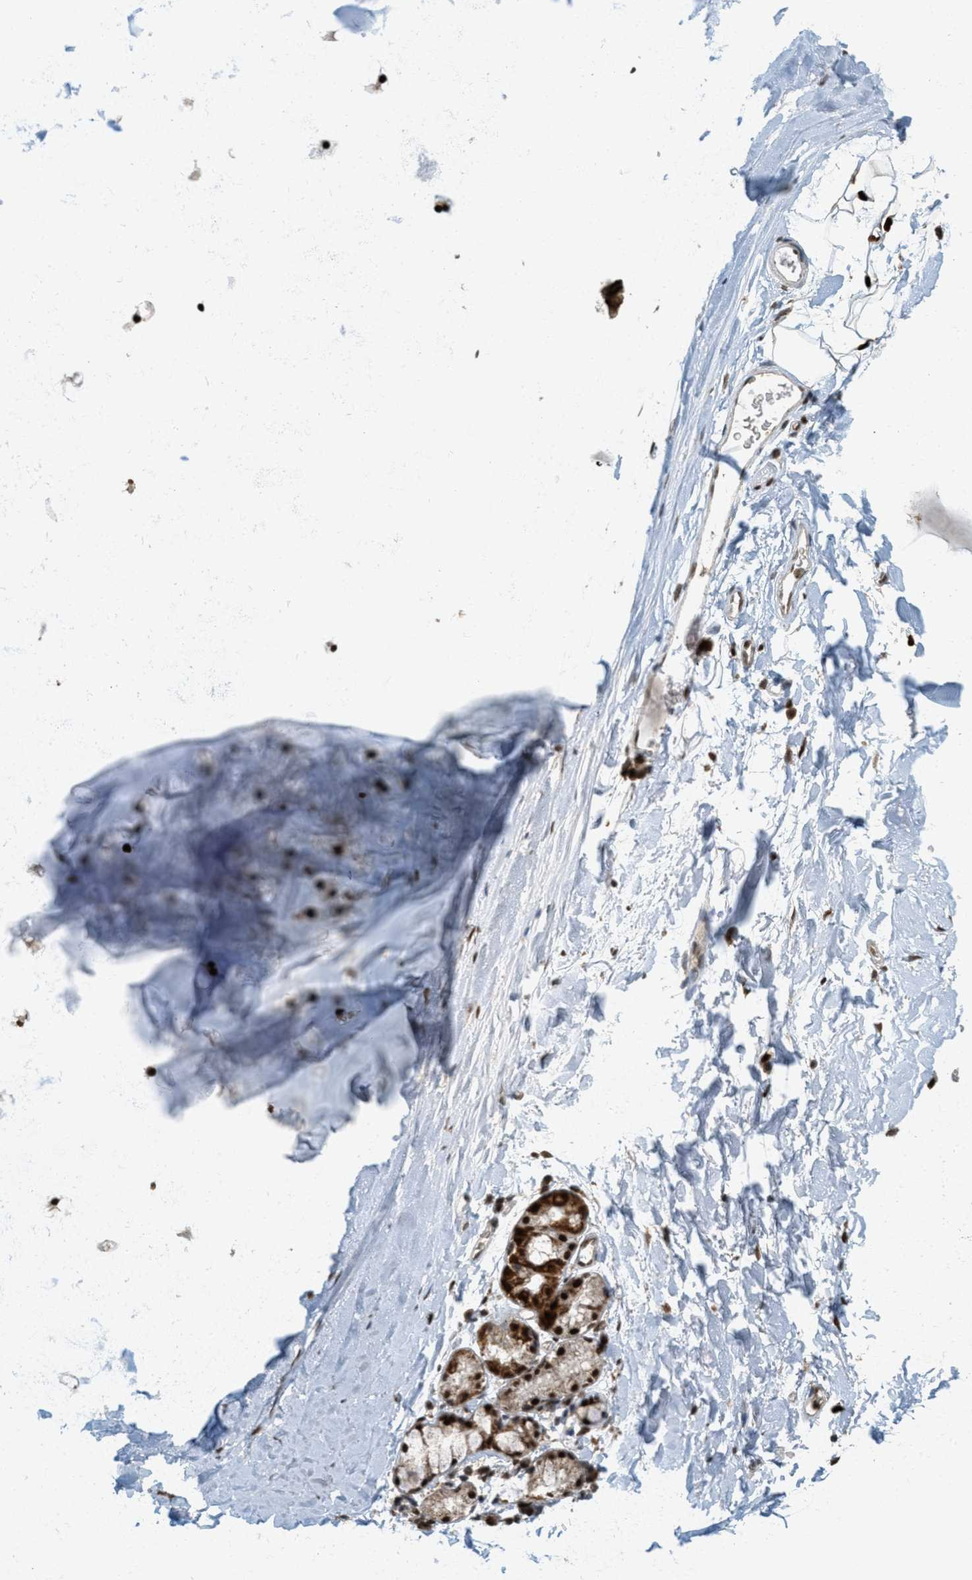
{"staining": {"intensity": "strong", "quantity": ">75%", "location": "cytoplasmic/membranous,nuclear"}, "tissue": "adipose tissue", "cell_type": "Adipocytes", "image_type": "normal", "snomed": [{"axis": "morphology", "description": "Normal tissue, NOS"}, {"axis": "topography", "description": "Cartilage tissue"}, {"axis": "topography", "description": "Bronchus"}], "caption": "A high amount of strong cytoplasmic/membranous,nuclear positivity is identified in about >75% of adipocytes in unremarkable adipose tissue.", "gene": "TLK1", "patient": {"sex": "female", "age": 53}}